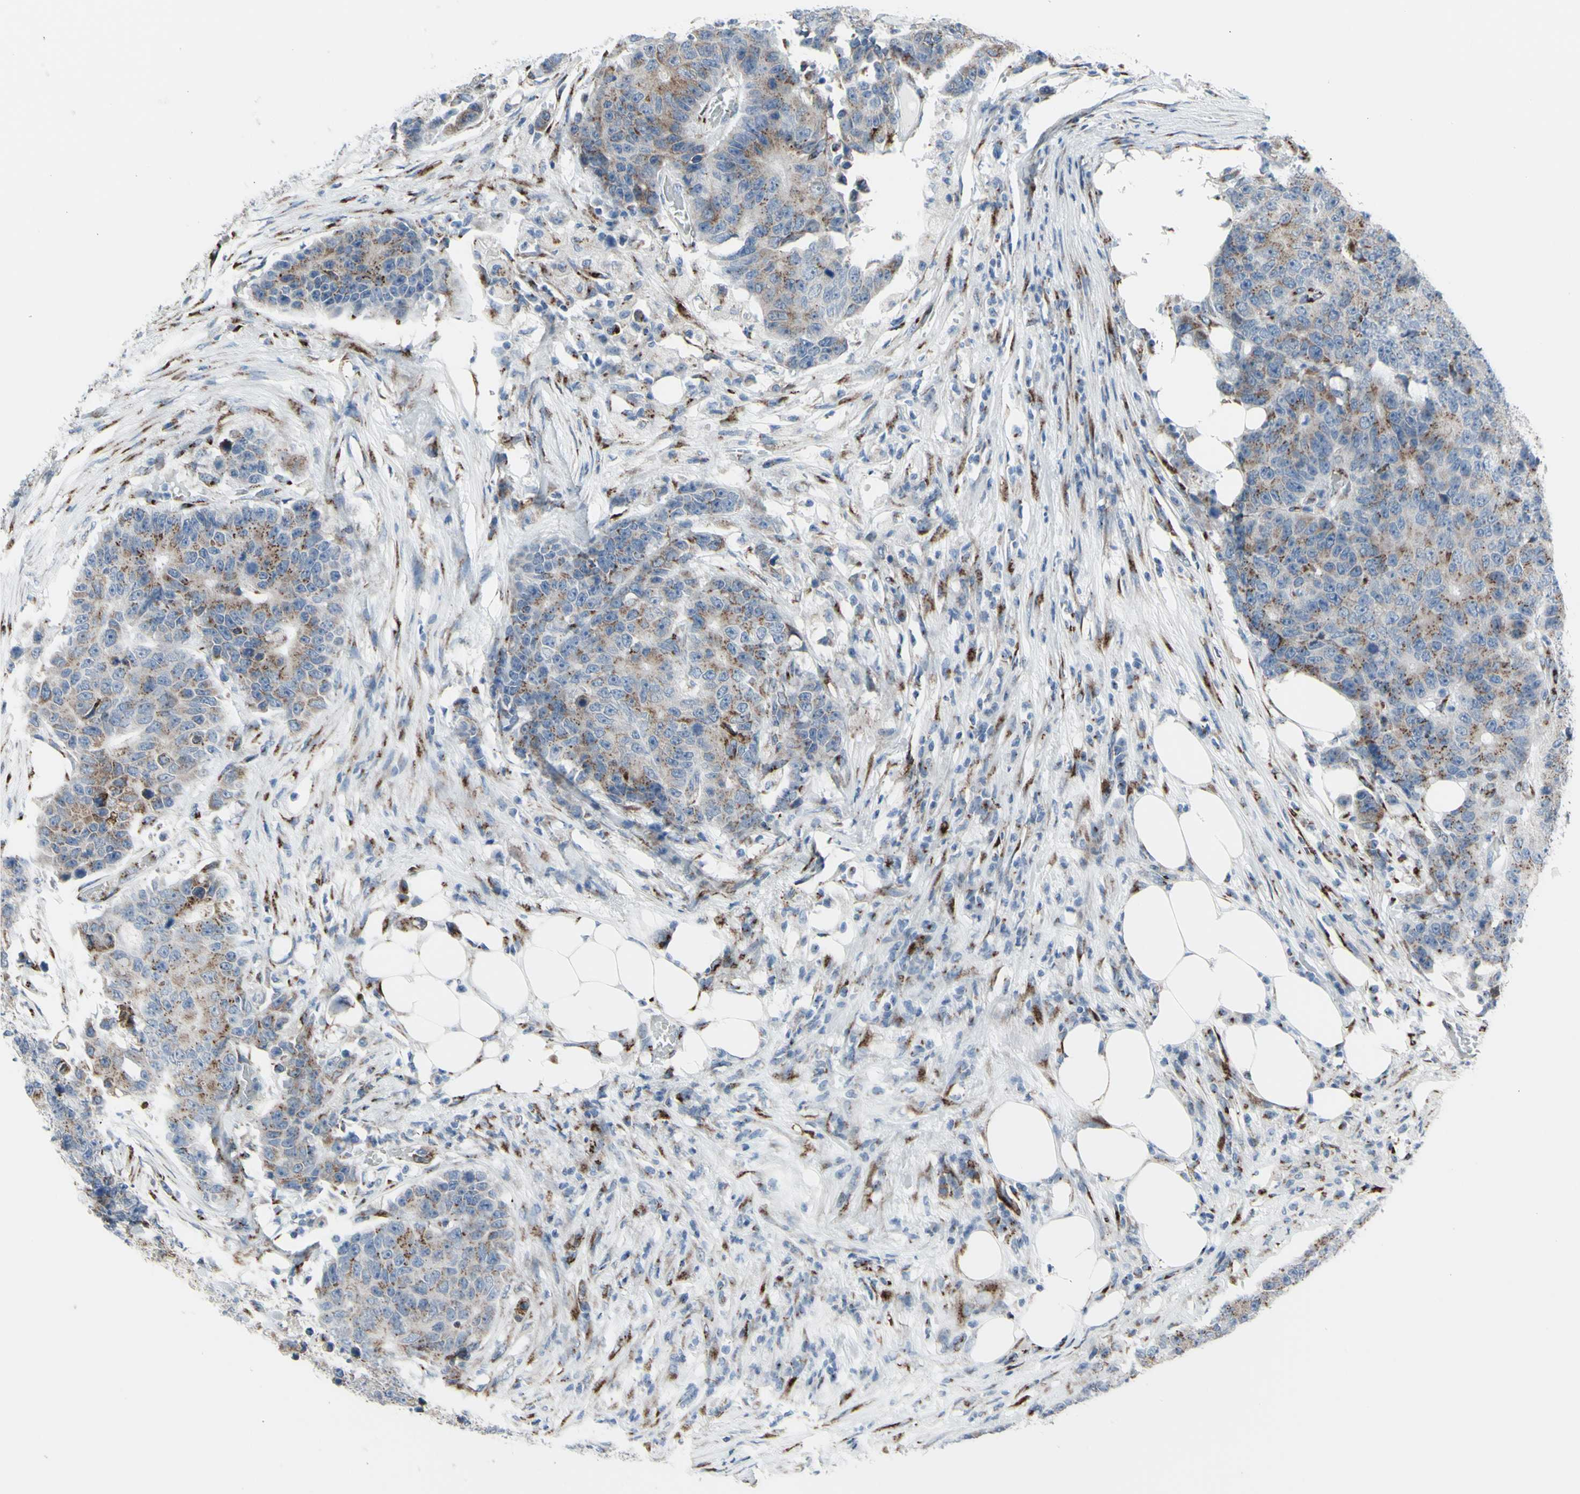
{"staining": {"intensity": "moderate", "quantity": "25%-75%", "location": "cytoplasmic/membranous"}, "tissue": "colorectal cancer", "cell_type": "Tumor cells", "image_type": "cancer", "snomed": [{"axis": "morphology", "description": "Adenocarcinoma, NOS"}, {"axis": "topography", "description": "Colon"}], "caption": "Colorectal cancer stained with DAB (3,3'-diaminobenzidine) IHC demonstrates medium levels of moderate cytoplasmic/membranous expression in about 25%-75% of tumor cells.", "gene": "GLG1", "patient": {"sex": "female", "age": 86}}